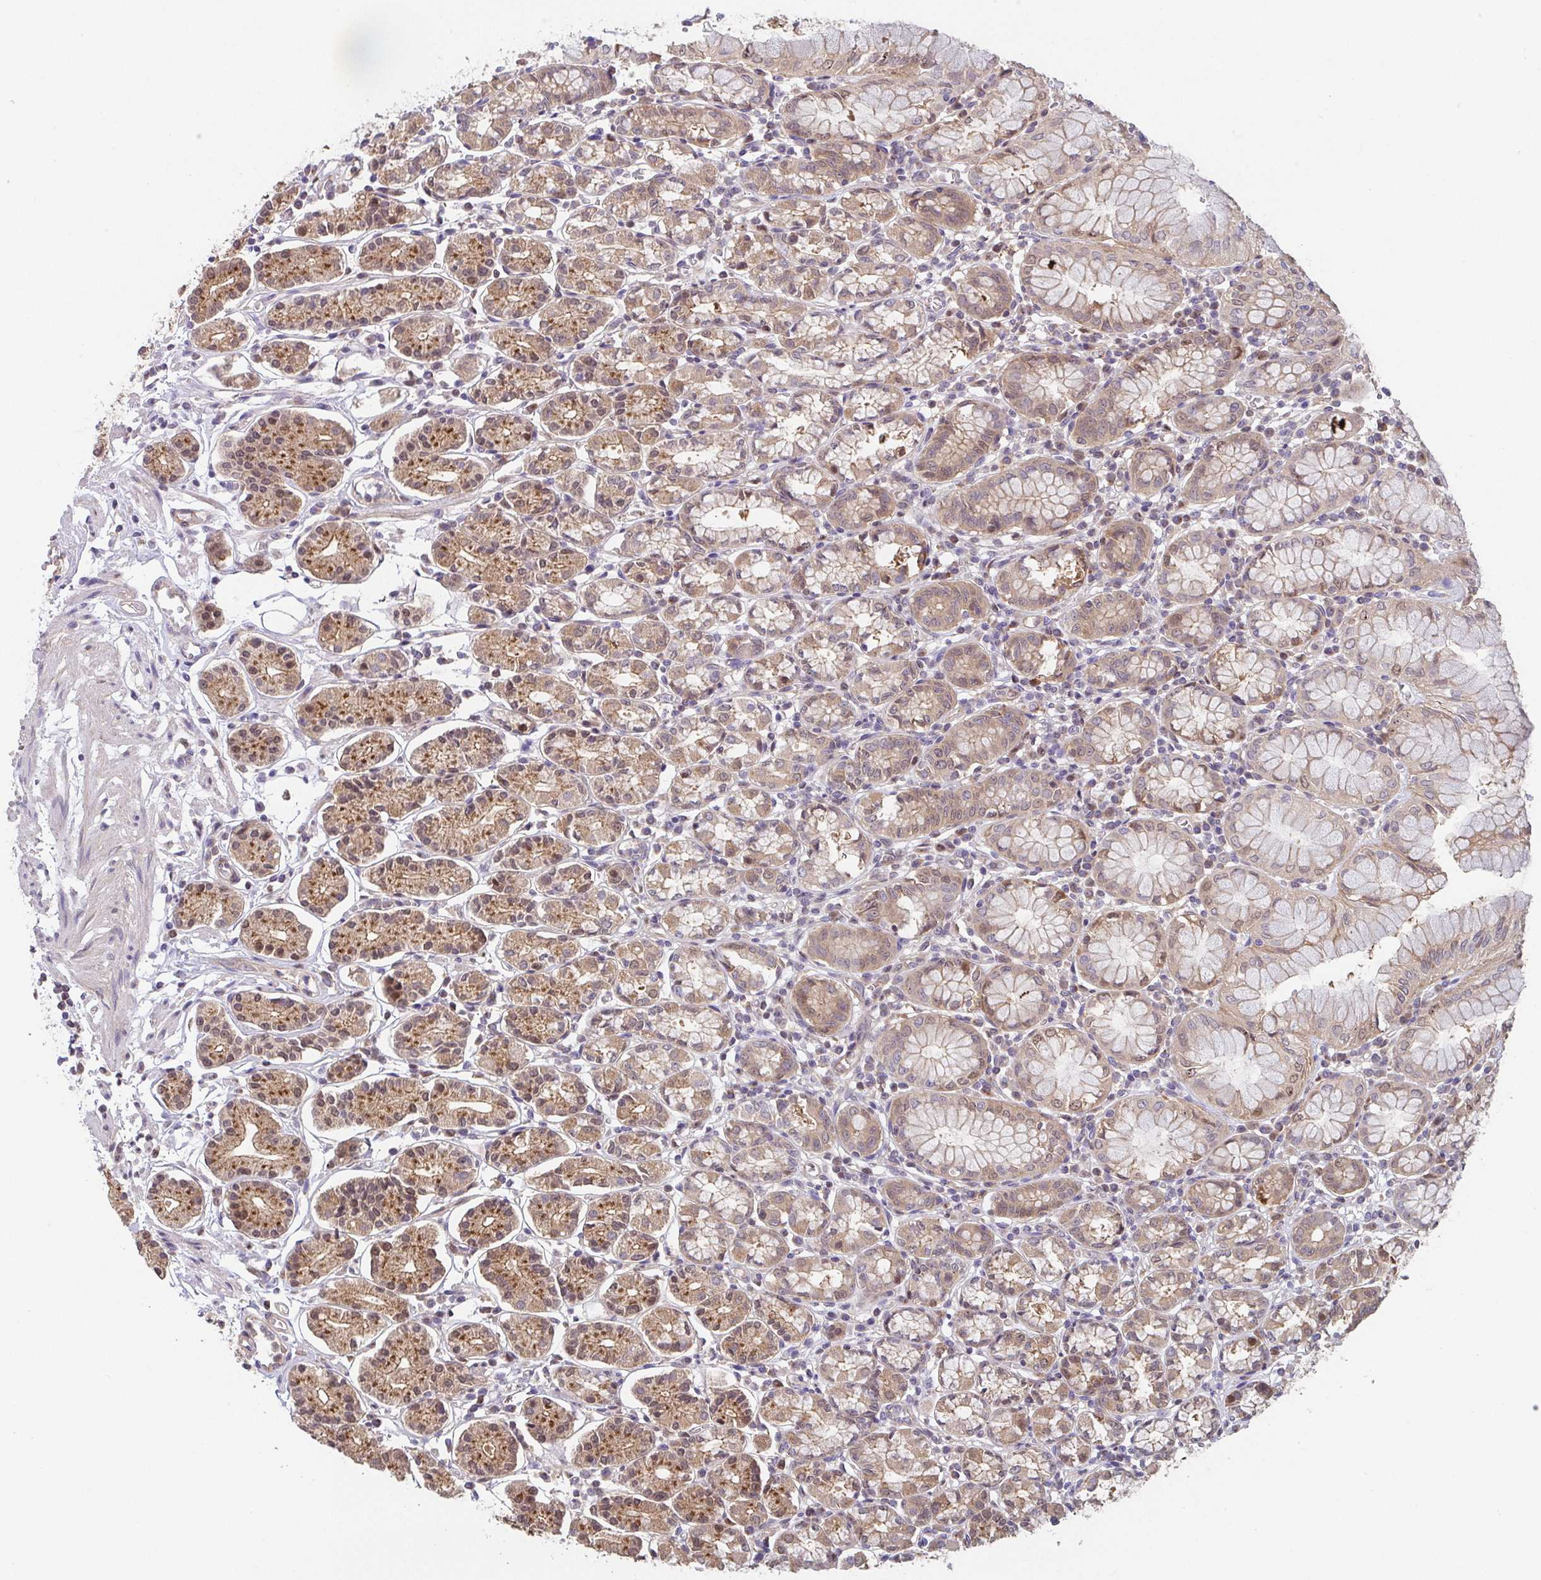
{"staining": {"intensity": "moderate", "quantity": ">75%", "location": "cytoplasmic/membranous"}, "tissue": "stomach", "cell_type": "Glandular cells", "image_type": "normal", "snomed": [{"axis": "morphology", "description": "Normal tissue, NOS"}, {"axis": "topography", "description": "Stomach"}], "caption": "Moderate cytoplasmic/membranous protein expression is appreciated in approximately >75% of glandular cells in stomach. (Stains: DAB in brown, nuclei in blue, Microscopy: brightfield microscopy at high magnification).", "gene": "TSPAN31", "patient": {"sex": "female", "age": 62}}